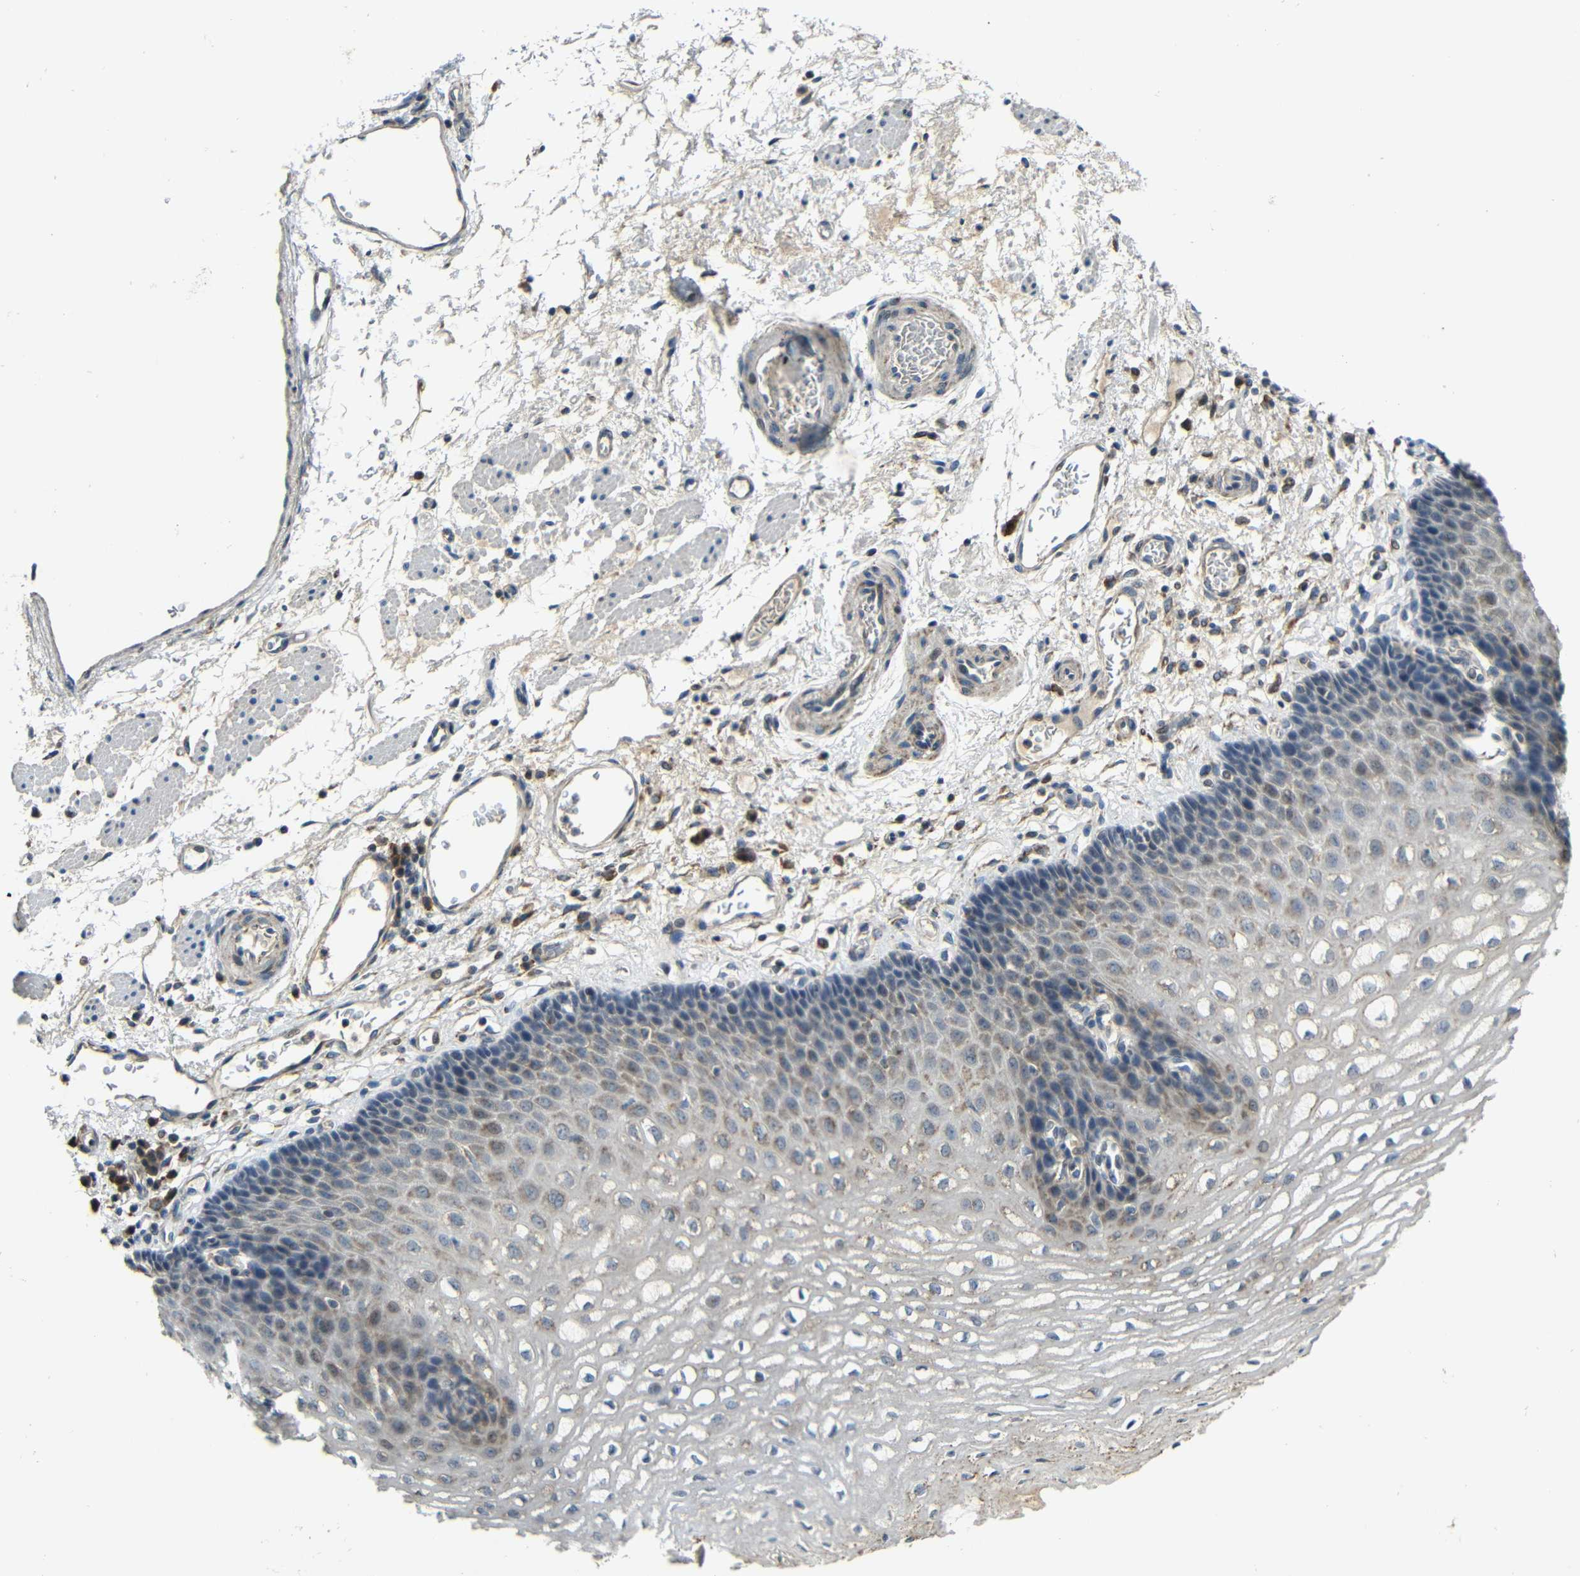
{"staining": {"intensity": "moderate", "quantity": "<25%", "location": "cytoplasmic/membranous"}, "tissue": "esophagus", "cell_type": "Squamous epithelial cells", "image_type": "normal", "snomed": [{"axis": "morphology", "description": "Normal tissue, NOS"}, {"axis": "topography", "description": "Esophagus"}], "caption": "DAB immunohistochemical staining of normal esophagus reveals moderate cytoplasmic/membranous protein positivity in about <25% of squamous epithelial cells. The protein is stained brown, and the nuclei are stained in blue (DAB (3,3'-diaminobenzidine) IHC with brightfield microscopy, high magnification).", "gene": "KAZALD1", "patient": {"sex": "male", "age": 54}}